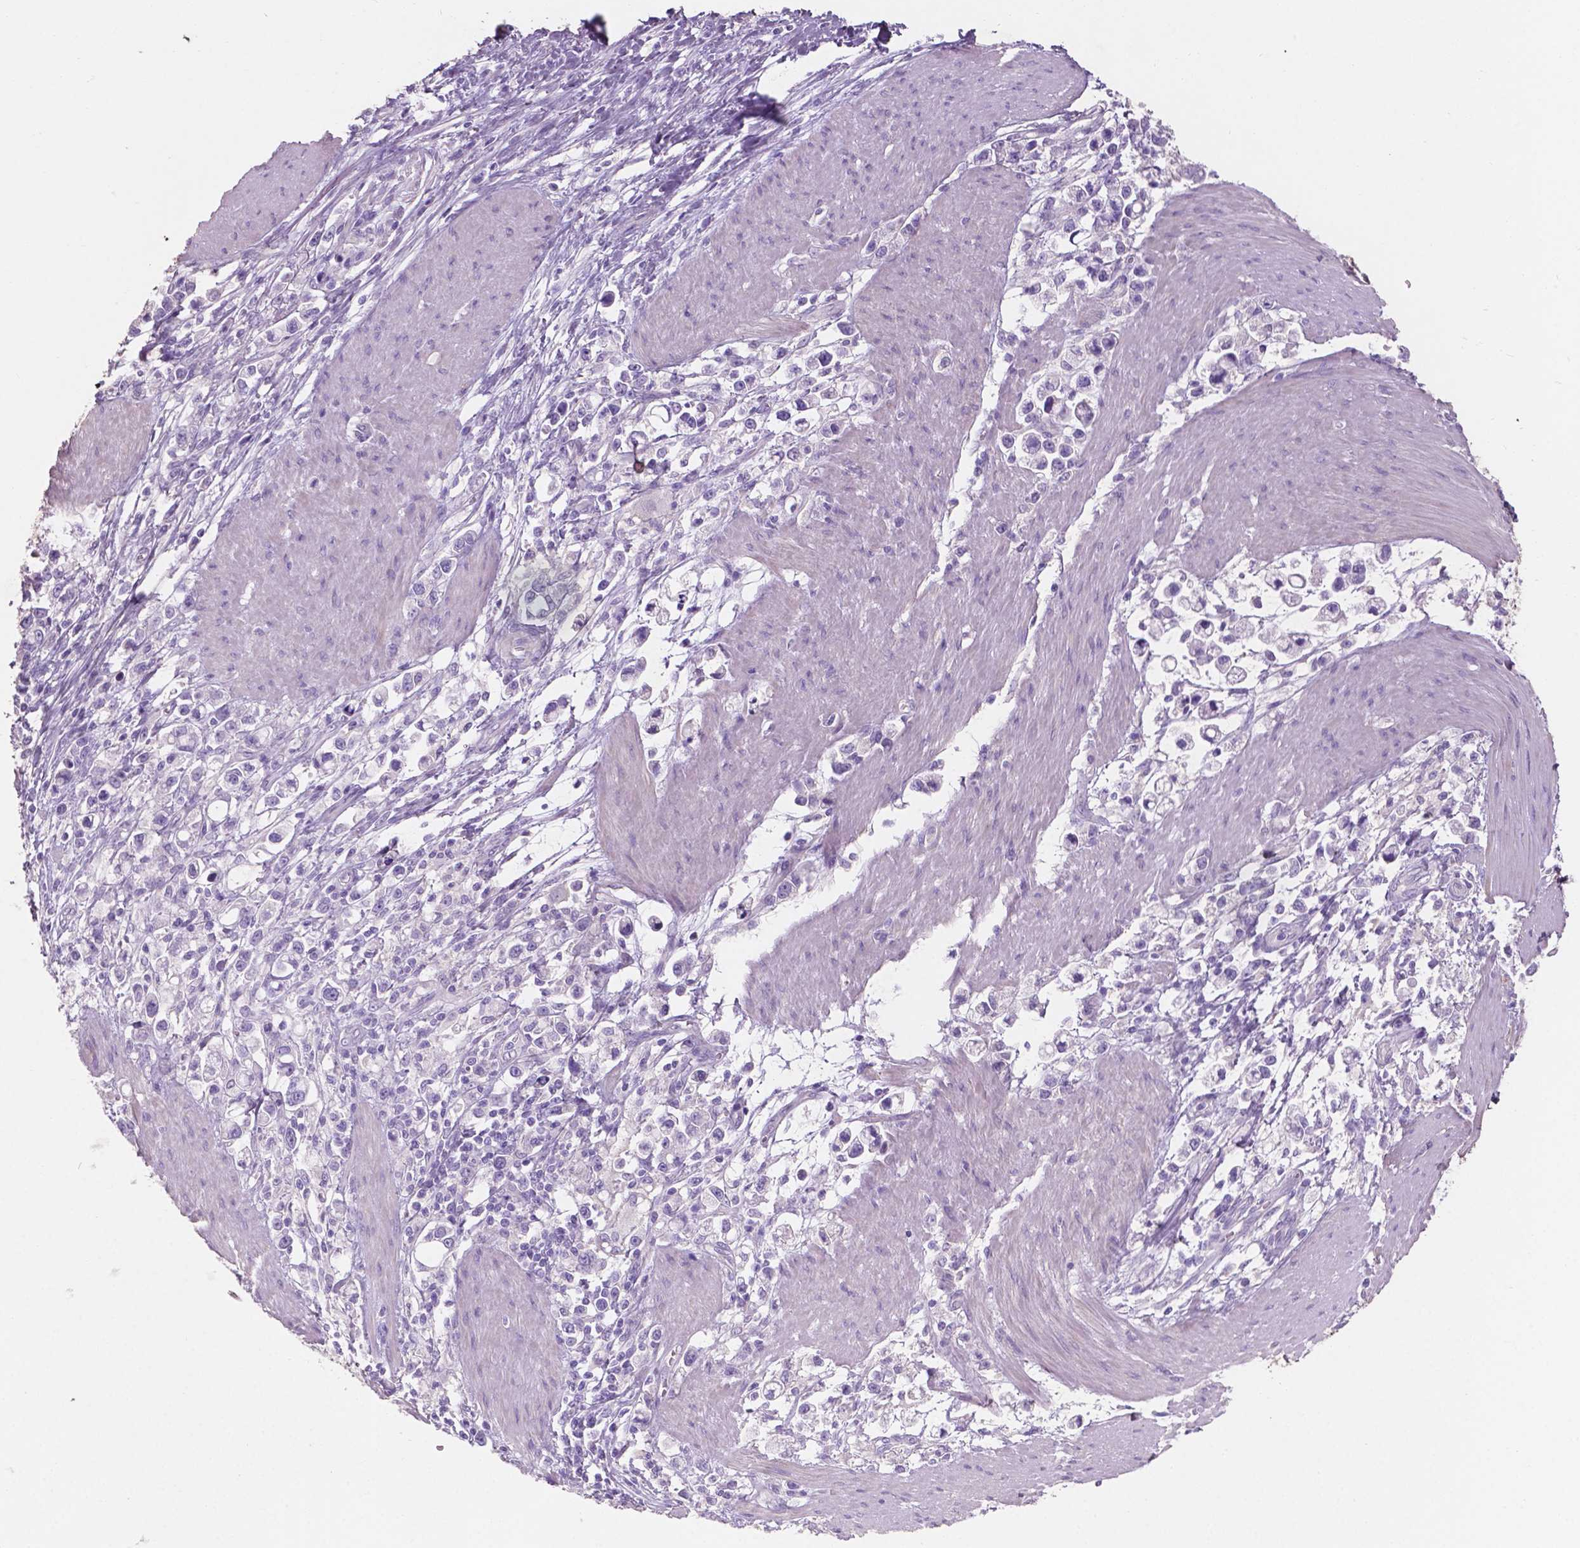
{"staining": {"intensity": "negative", "quantity": "none", "location": "none"}, "tissue": "stomach cancer", "cell_type": "Tumor cells", "image_type": "cancer", "snomed": [{"axis": "morphology", "description": "Adenocarcinoma, NOS"}, {"axis": "topography", "description": "Stomach"}], "caption": "A micrograph of human stomach cancer is negative for staining in tumor cells.", "gene": "SBSN", "patient": {"sex": "male", "age": 63}}